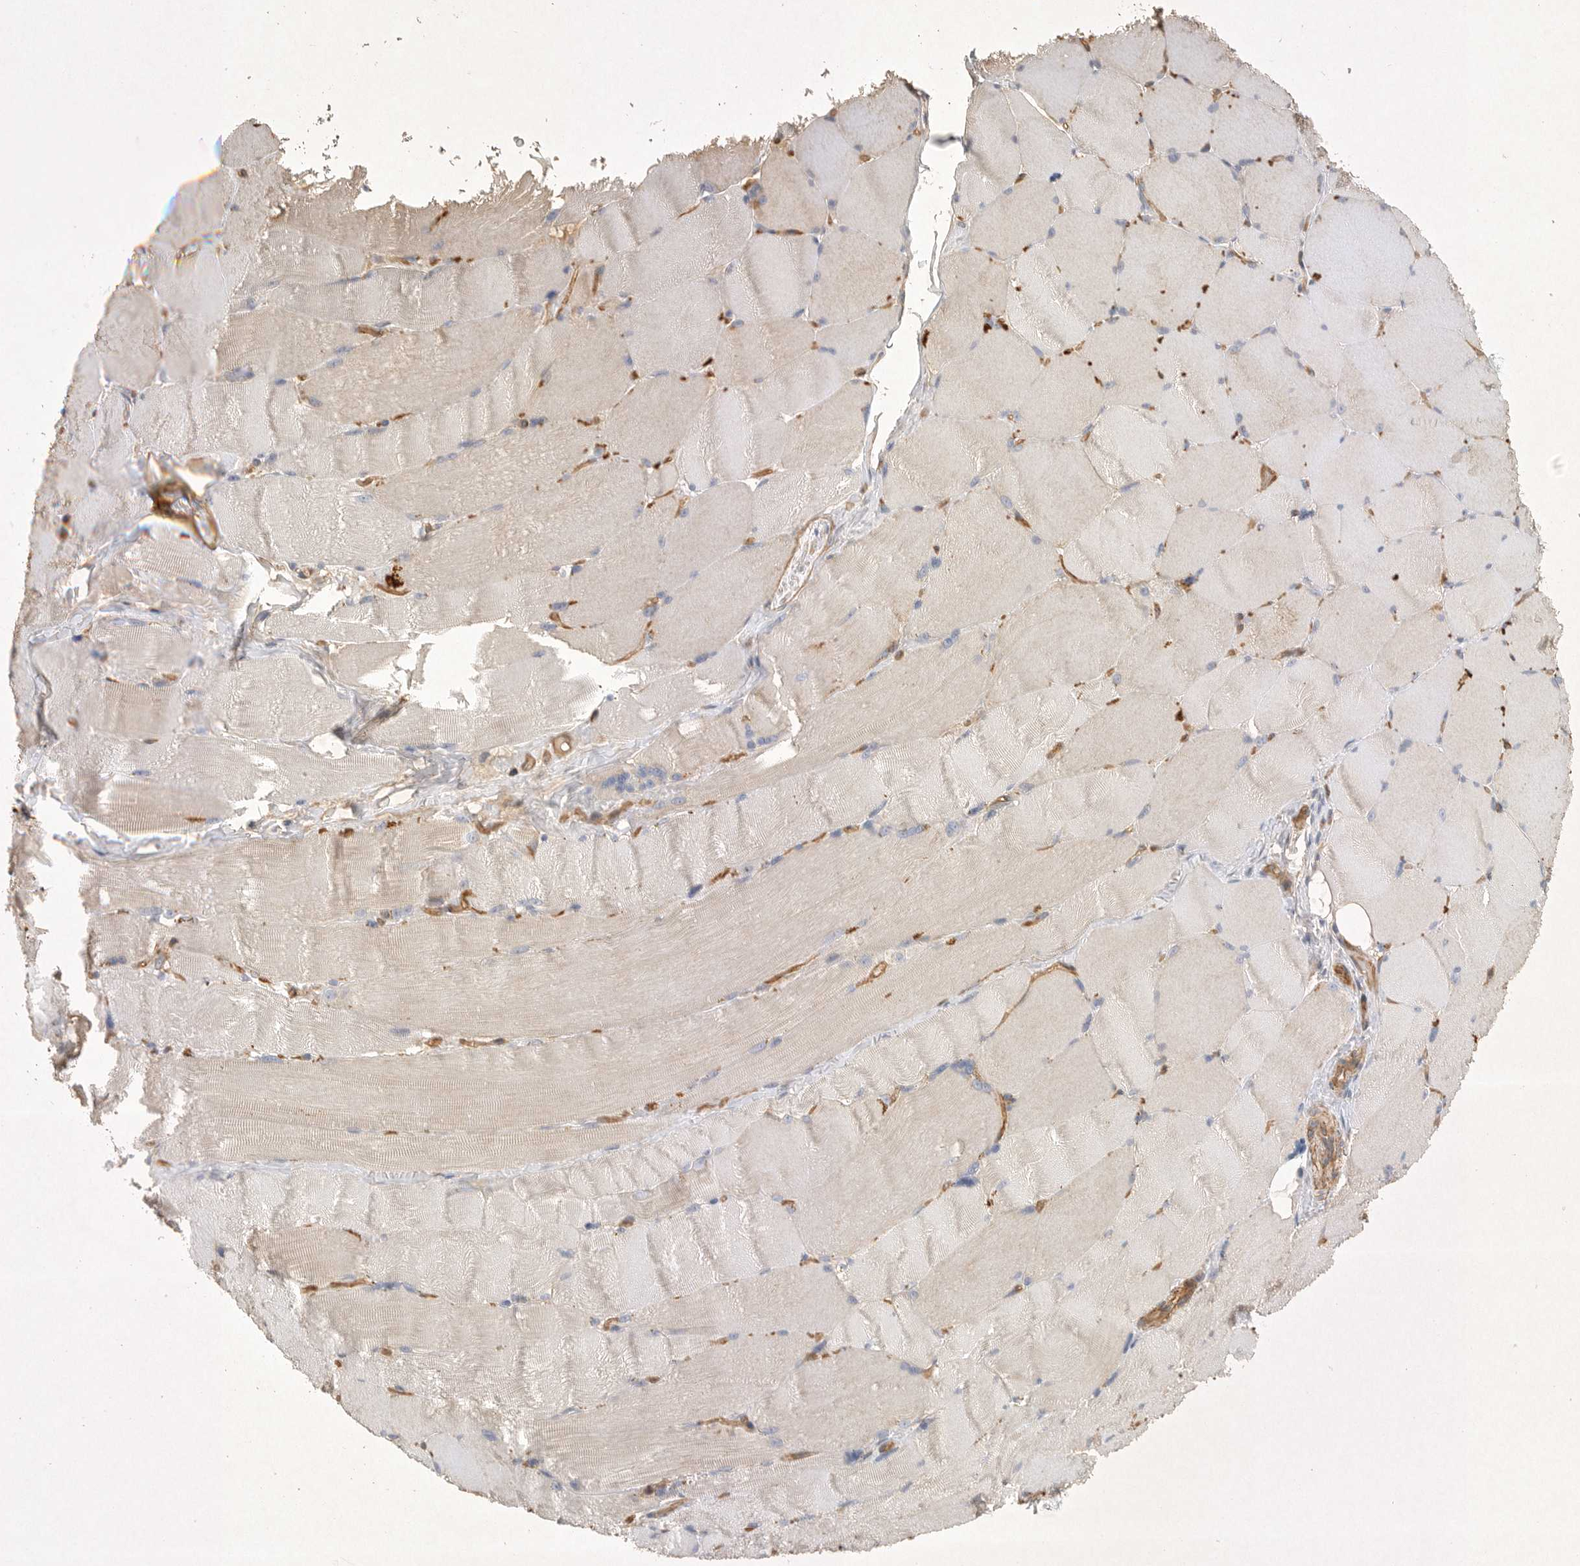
{"staining": {"intensity": "negative", "quantity": "none", "location": "none"}, "tissue": "skeletal muscle", "cell_type": "Myocytes", "image_type": "normal", "snomed": [{"axis": "morphology", "description": "Normal tissue, NOS"}, {"axis": "topography", "description": "Skin"}, {"axis": "topography", "description": "Skeletal muscle"}], "caption": "Immunohistochemistry histopathology image of unremarkable human skeletal muscle stained for a protein (brown), which reveals no positivity in myocytes.", "gene": "ANKFY1", "patient": {"sex": "male", "age": 83}}